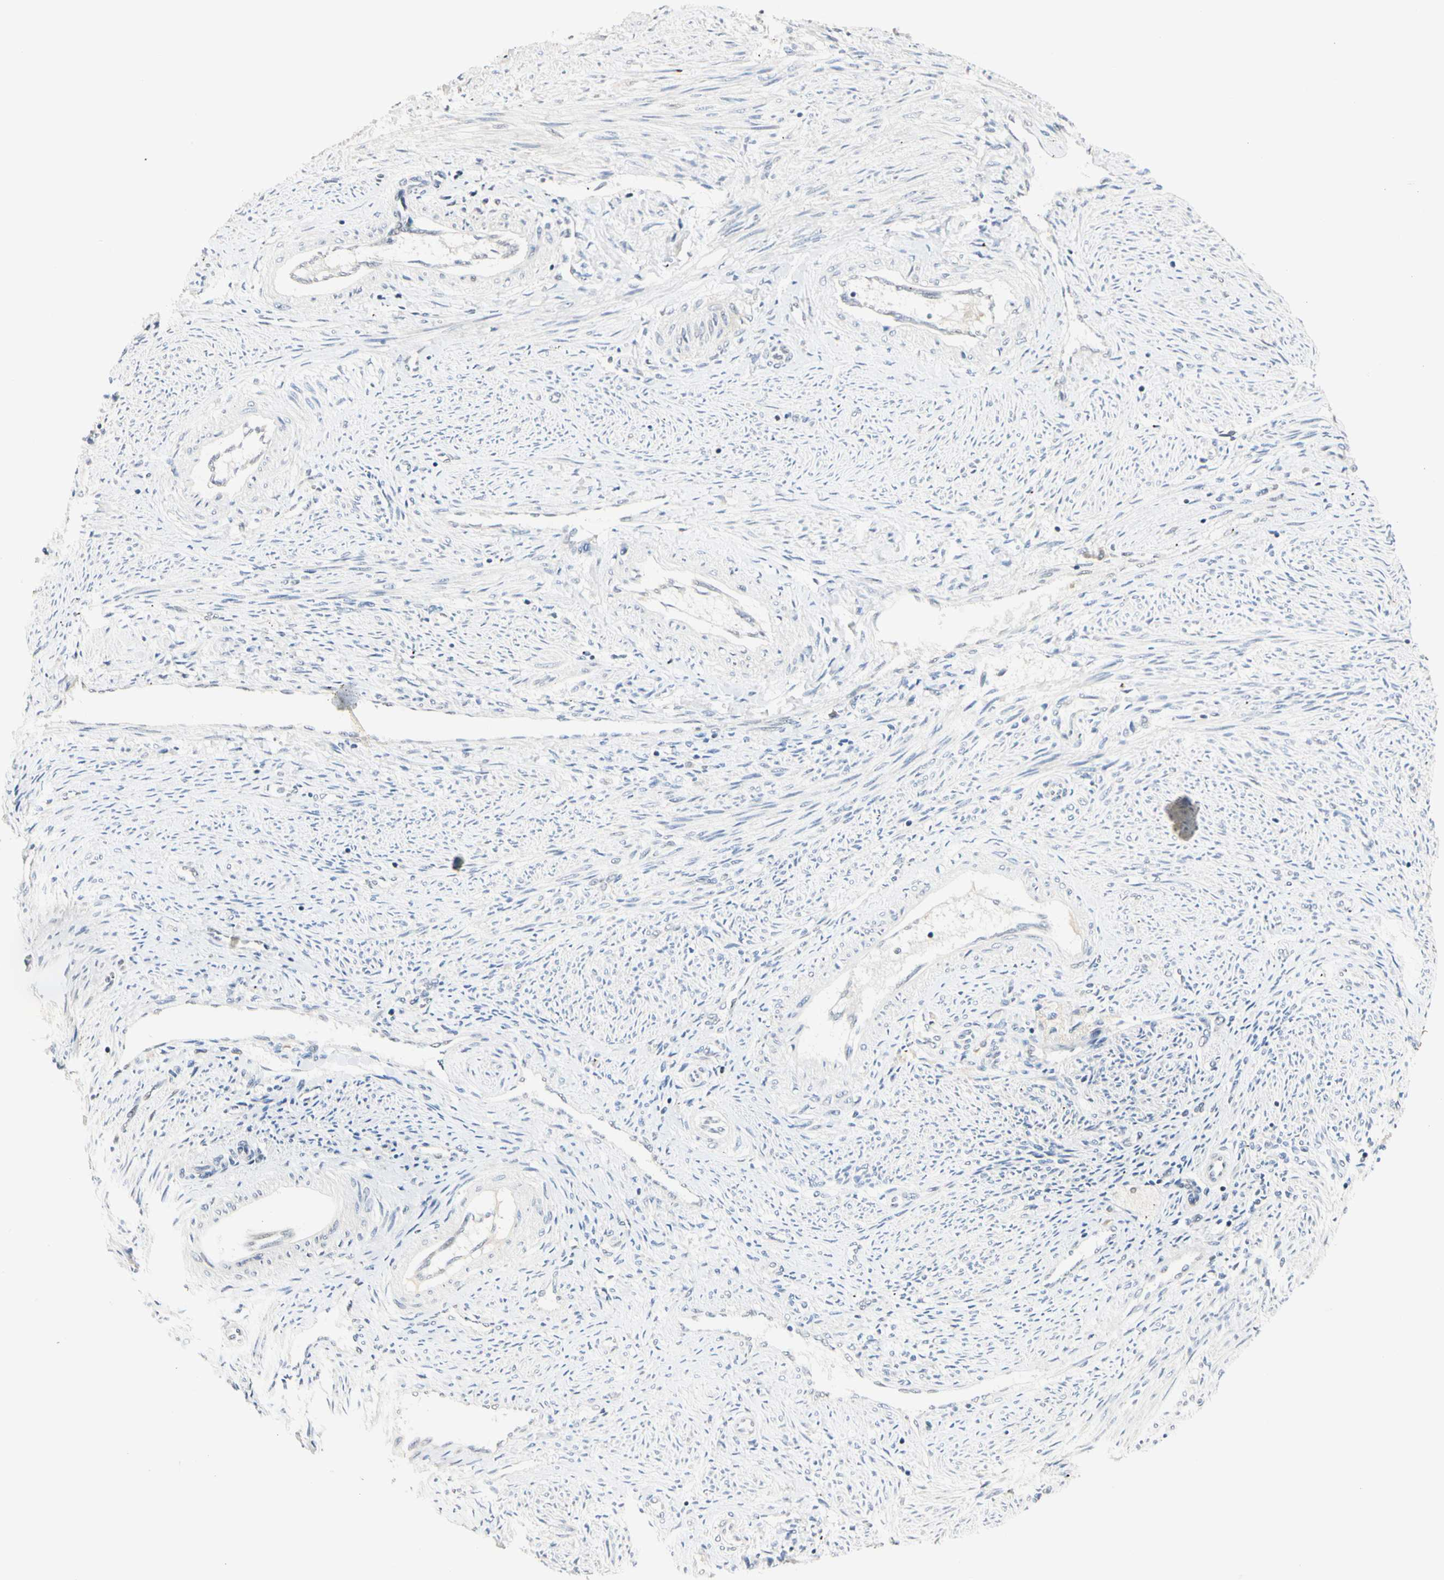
{"staining": {"intensity": "negative", "quantity": "none", "location": "none"}, "tissue": "endometrium", "cell_type": "Cells in endometrial stroma", "image_type": "normal", "snomed": [{"axis": "morphology", "description": "Normal tissue, NOS"}, {"axis": "topography", "description": "Endometrium"}], "caption": "Cells in endometrial stroma are negative for protein expression in benign human endometrium. (DAB immunohistochemistry visualized using brightfield microscopy, high magnification).", "gene": "GREM1", "patient": {"sex": "female", "age": 42}}